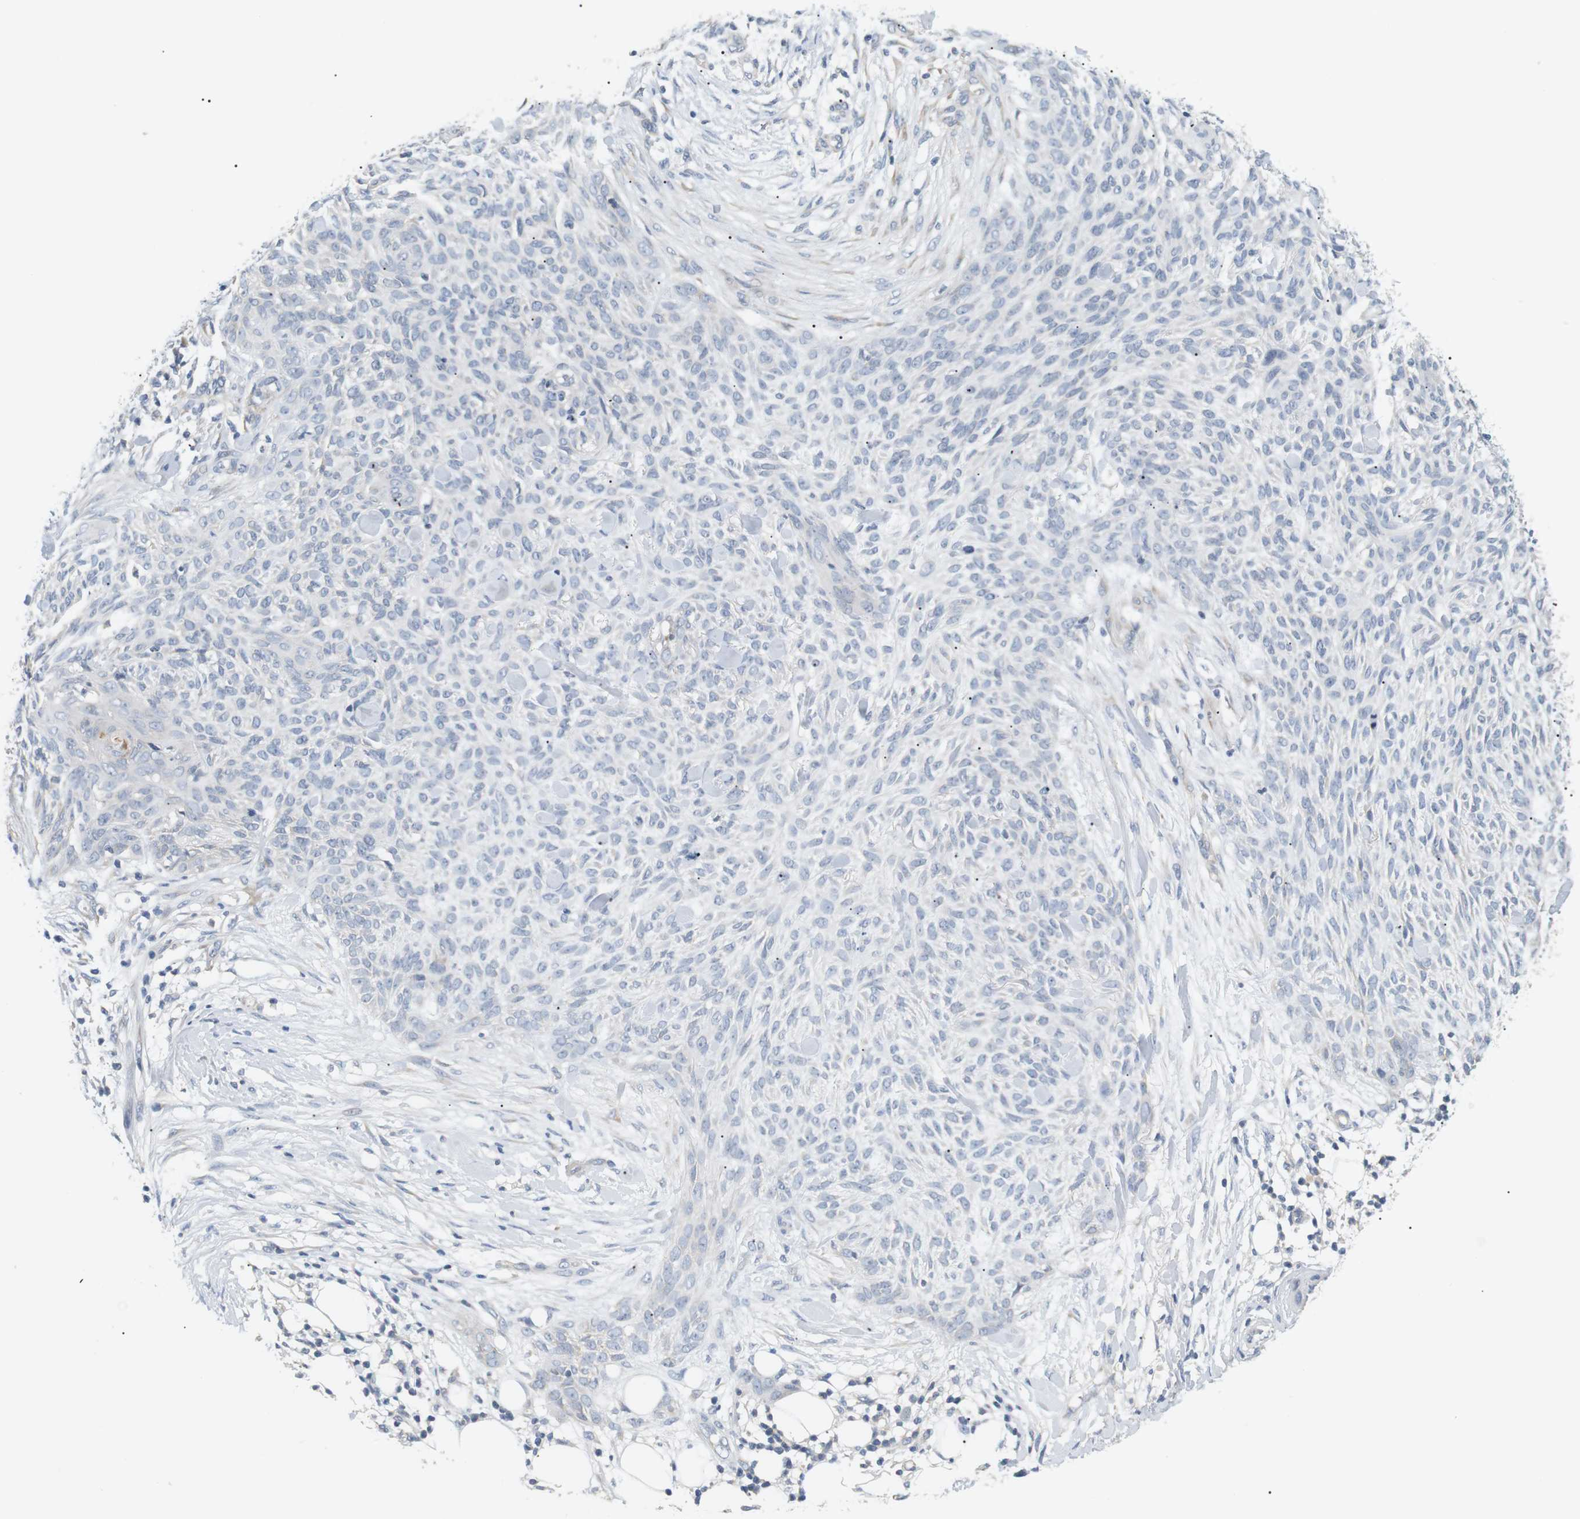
{"staining": {"intensity": "negative", "quantity": "none", "location": "none"}, "tissue": "skin cancer", "cell_type": "Tumor cells", "image_type": "cancer", "snomed": [{"axis": "morphology", "description": "Basal cell carcinoma"}, {"axis": "topography", "description": "Skin"}], "caption": "High power microscopy micrograph of an IHC micrograph of skin basal cell carcinoma, revealing no significant positivity in tumor cells.", "gene": "EVA1C", "patient": {"sex": "female", "age": 84}}